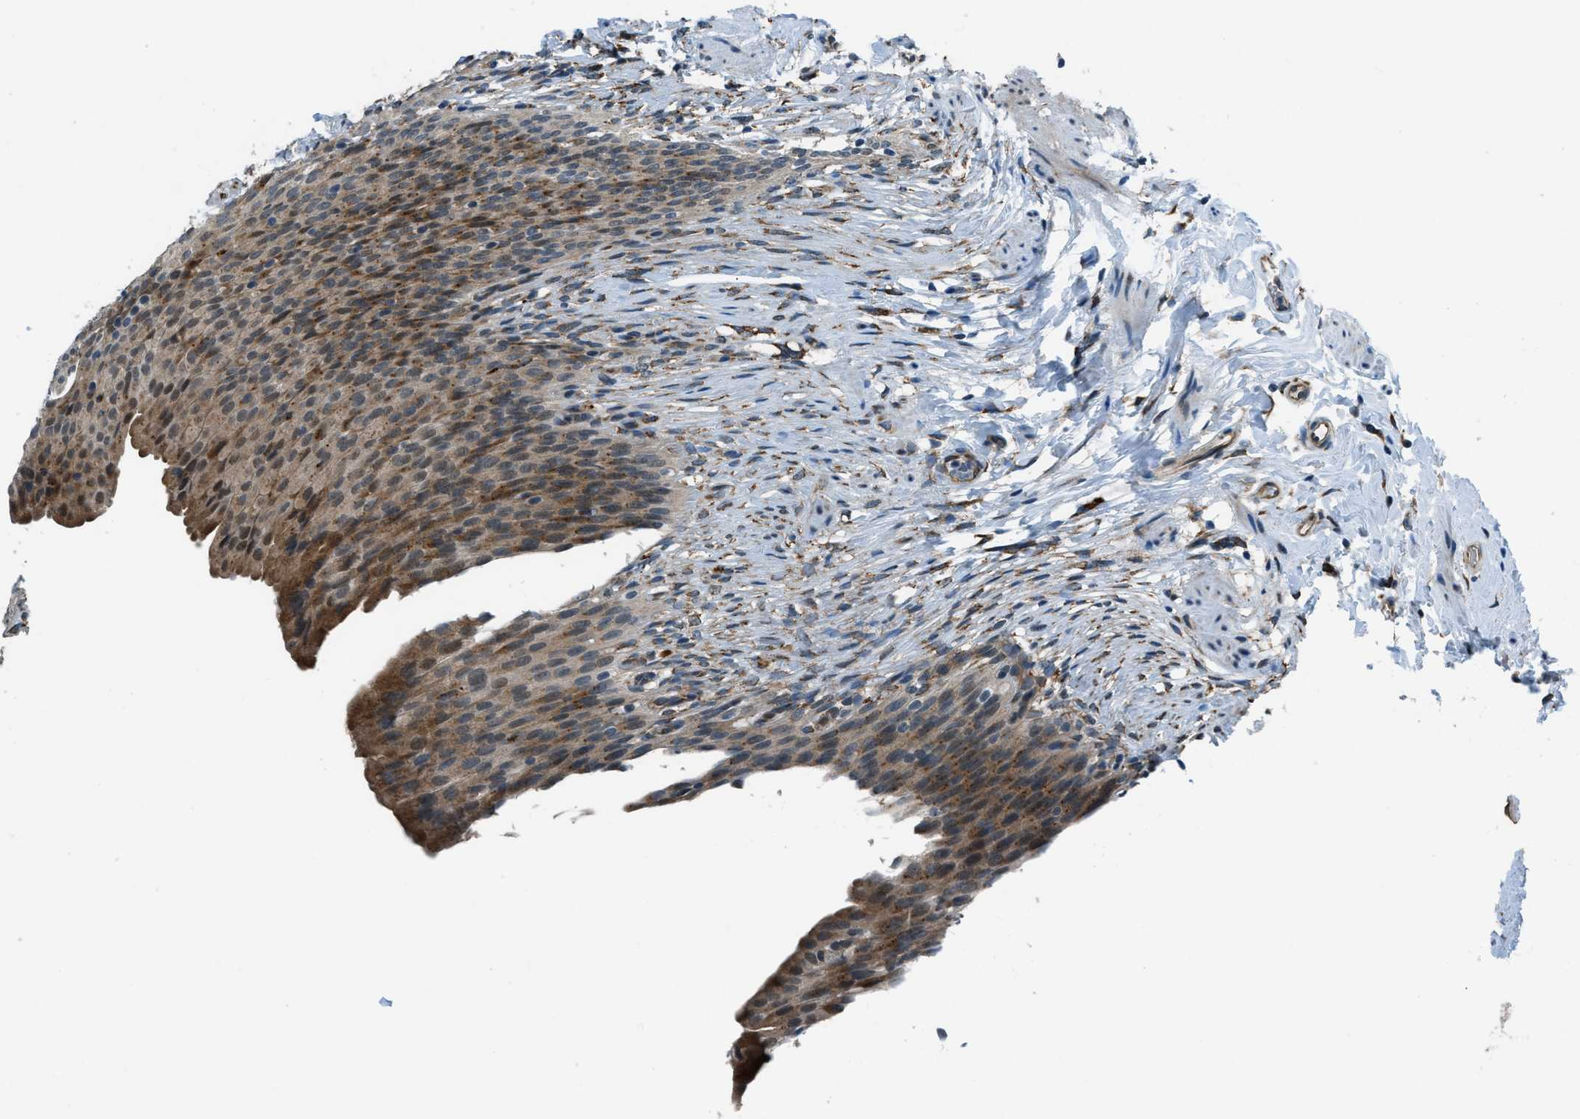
{"staining": {"intensity": "moderate", "quantity": ">75%", "location": "cytoplasmic/membranous"}, "tissue": "urinary bladder", "cell_type": "Urothelial cells", "image_type": "normal", "snomed": [{"axis": "morphology", "description": "Normal tissue, NOS"}, {"axis": "topography", "description": "Urinary bladder"}], "caption": "Urinary bladder stained with DAB (3,3'-diaminobenzidine) immunohistochemistry (IHC) reveals medium levels of moderate cytoplasmic/membranous positivity in approximately >75% of urothelial cells. The staining is performed using DAB (3,3'-diaminobenzidine) brown chromogen to label protein expression. The nuclei are counter-stained blue using hematoxylin.", "gene": "GINM1", "patient": {"sex": "female", "age": 79}}